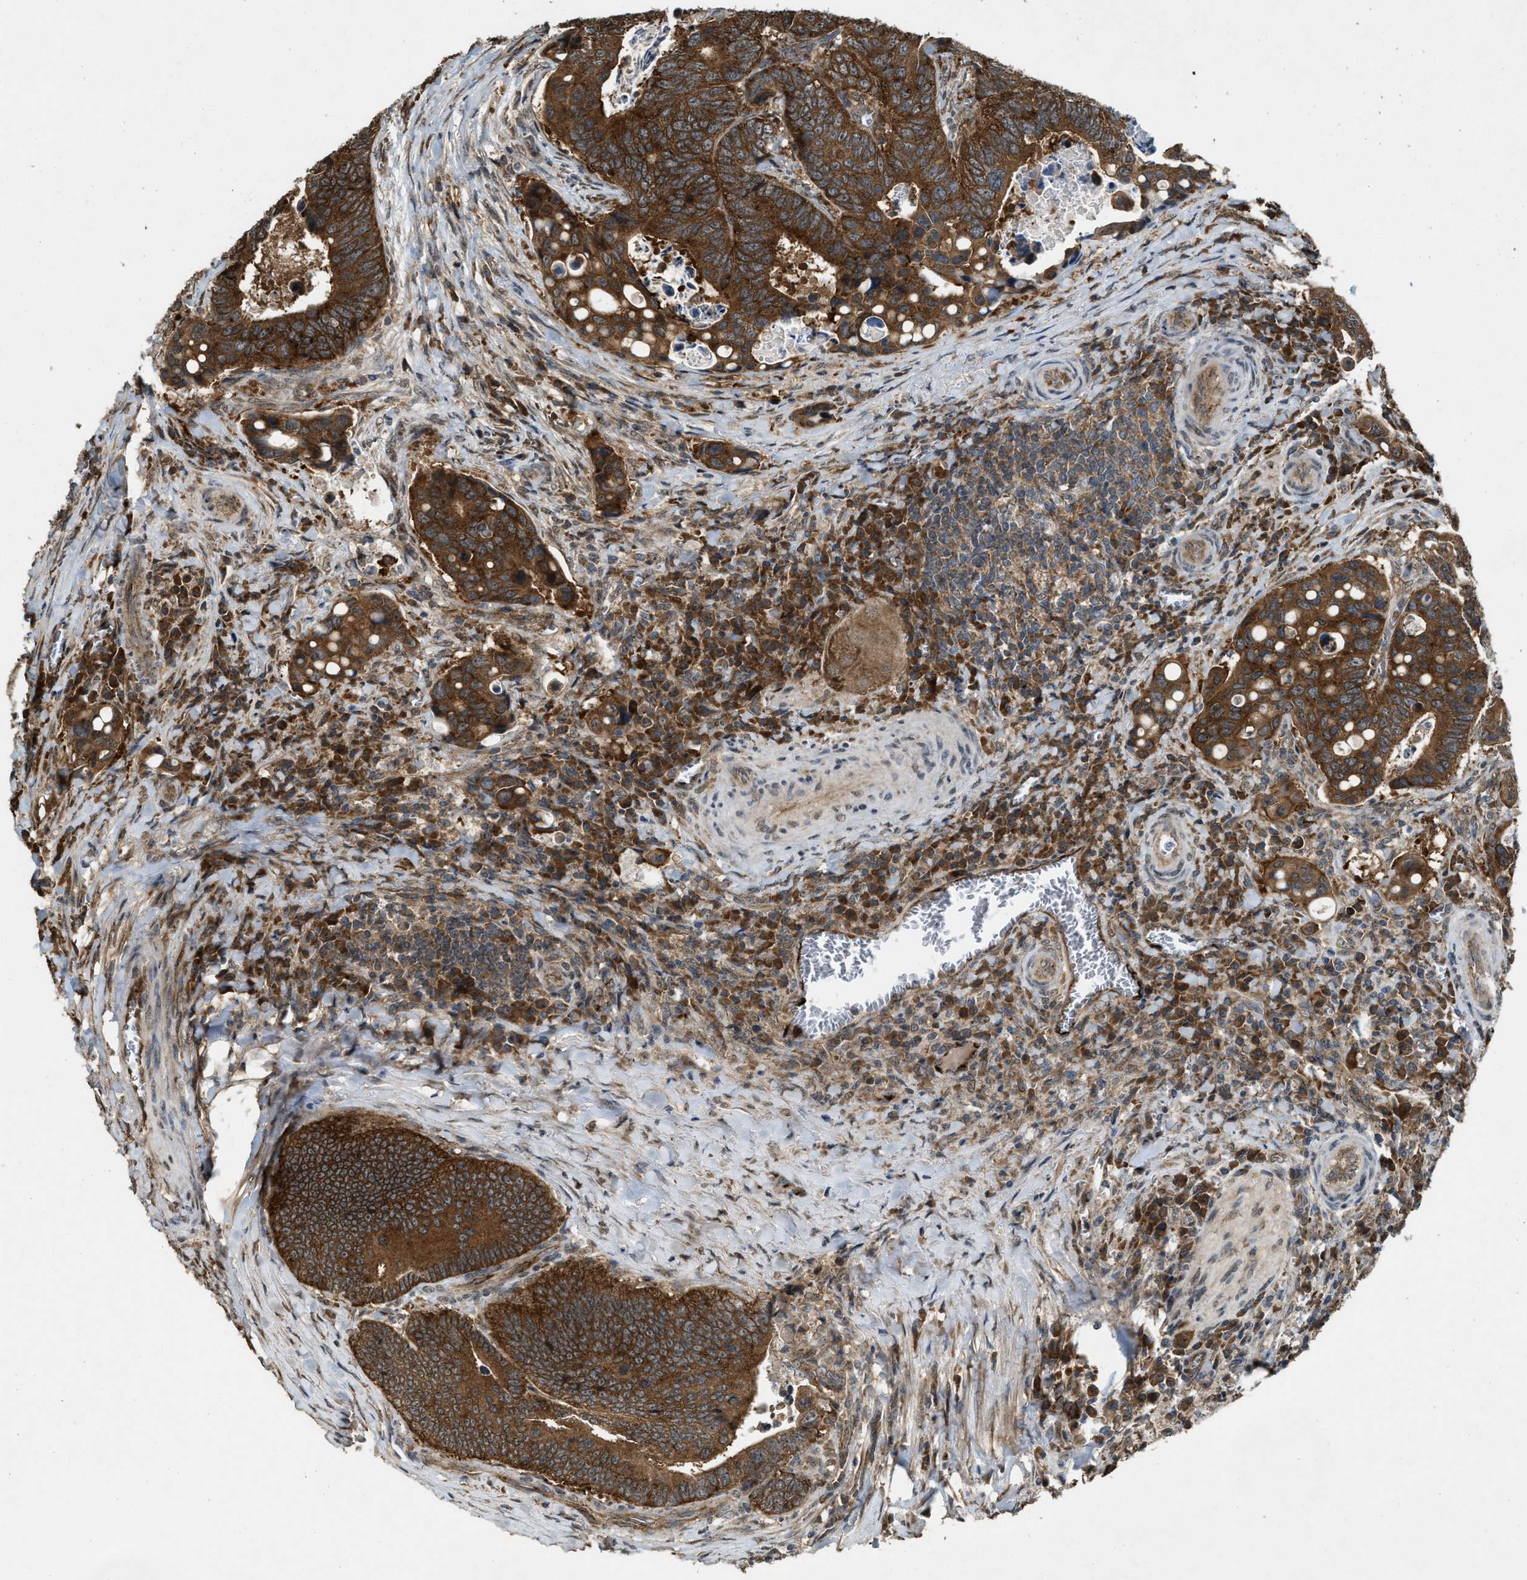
{"staining": {"intensity": "strong", "quantity": ">75%", "location": "cytoplasmic/membranous"}, "tissue": "colorectal cancer", "cell_type": "Tumor cells", "image_type": "cancer", "snomed": [{"axis": "morphology", "description": "Inflammation, NOS"}, {"axis": "morphology", "description": "Adenocarcinoma, NOS"}, {"axis": "topography", "description": "Colon"}], "caption": "Tumor cells exhibit strong cytoplasmic/membranous staining in about >75% of cells in colorectal adenocarcinoma.", "gene": "ARHGEF5", "patient": {"sex": "male", "age": 72}}